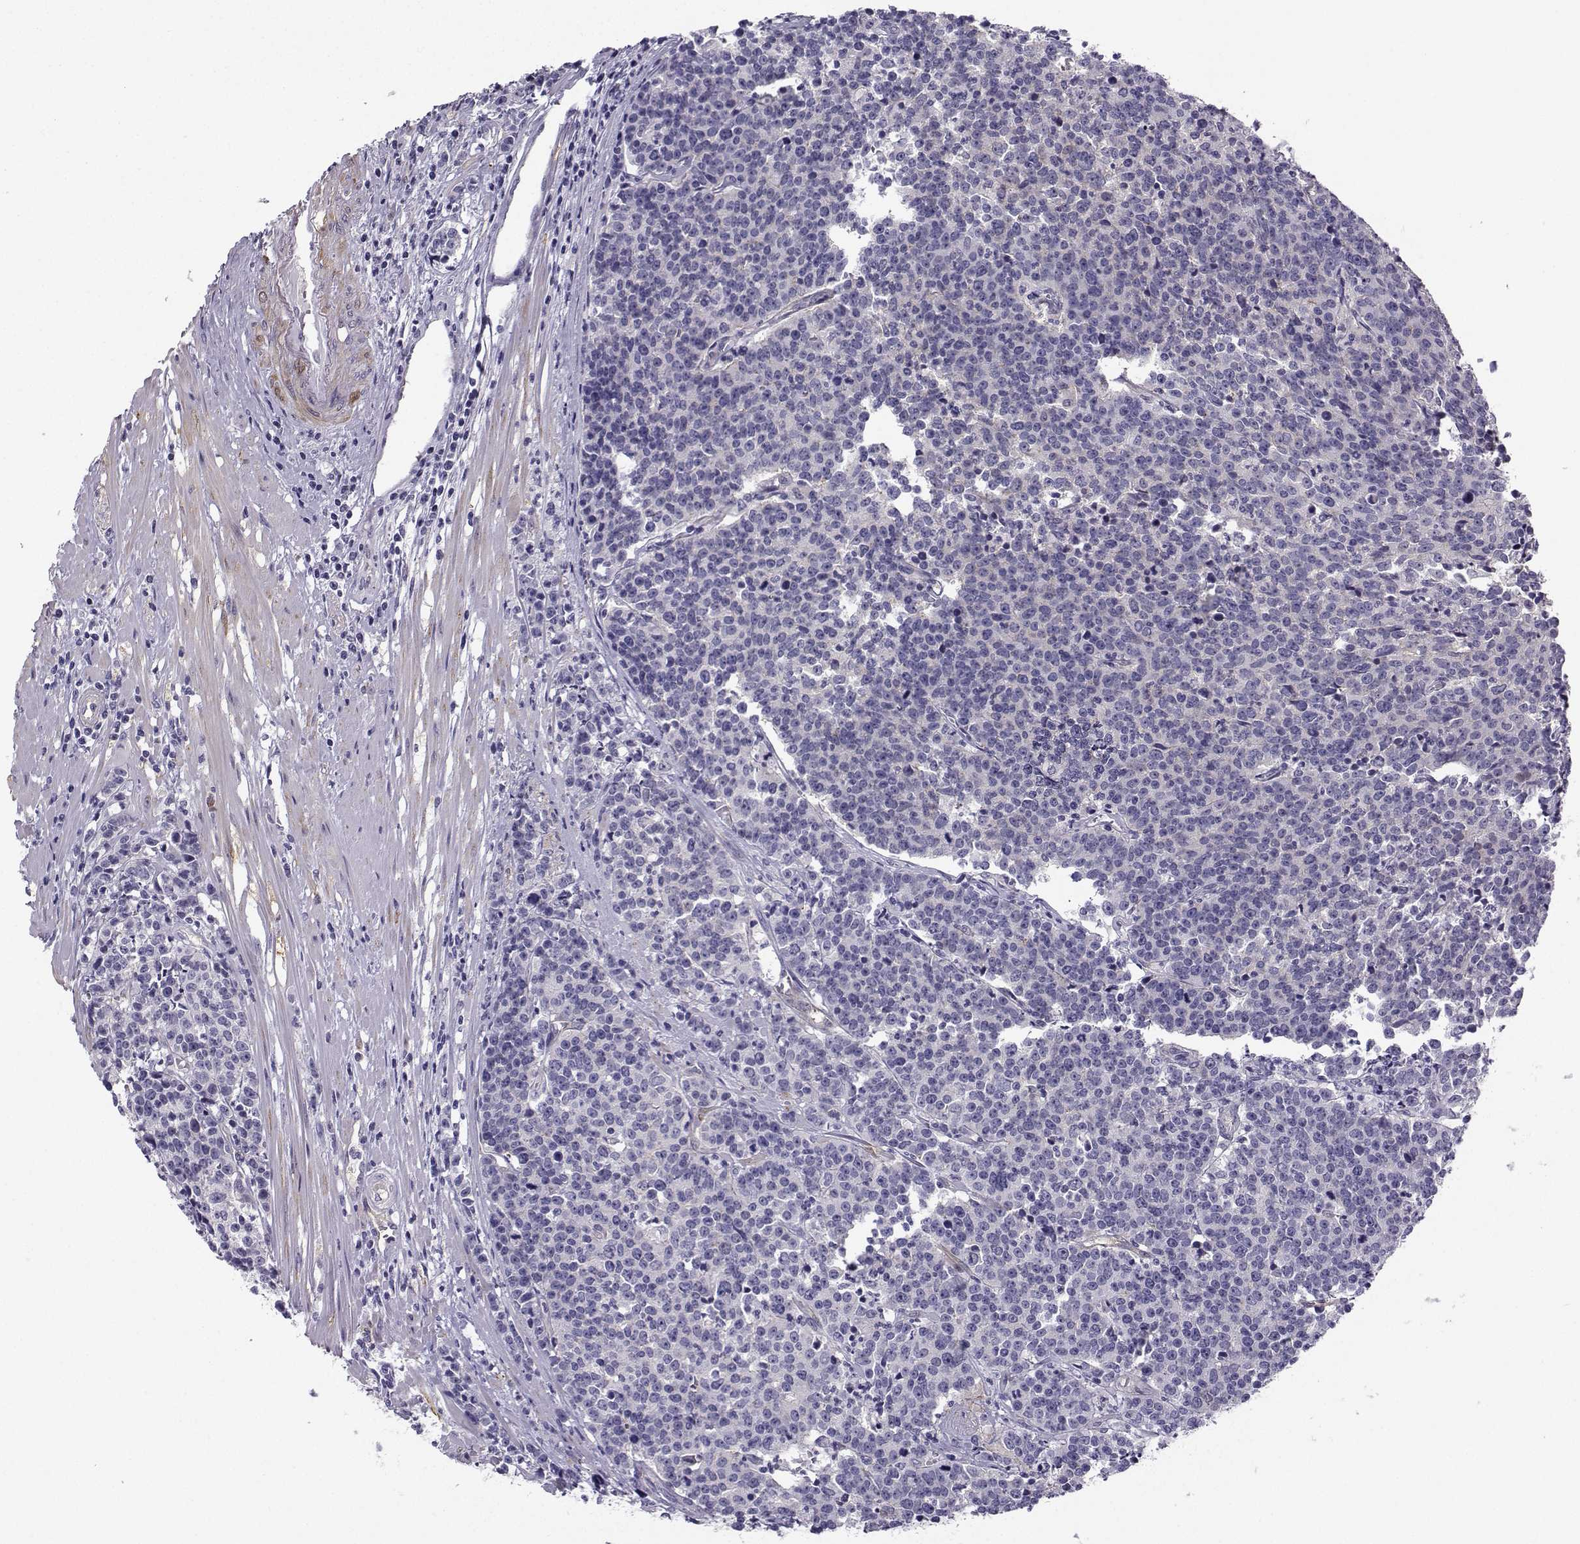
{"staining": {"intensity": "negative", "quantity": "none", "location": "none"}, "tissue": "prostate cancer", "cell_type": "Tumor cells", "image_type": "cancer", "snomed": [{"axis": "morphology", "description": "Adenocarcinoma, NOS"}, {"axis": "topography", "description": "Prostate"}], "caption": "Prostate cancer (adenocarcinoma) was stained to show a protein in brown. There is no significant staining in tumor cells. (DAB (3,3'-diaminobenzidine) IHC visualized using brightfield microscopy, high magnification).", "gene": "NQO1", "patient": {"sex": "male", "age": 67}}